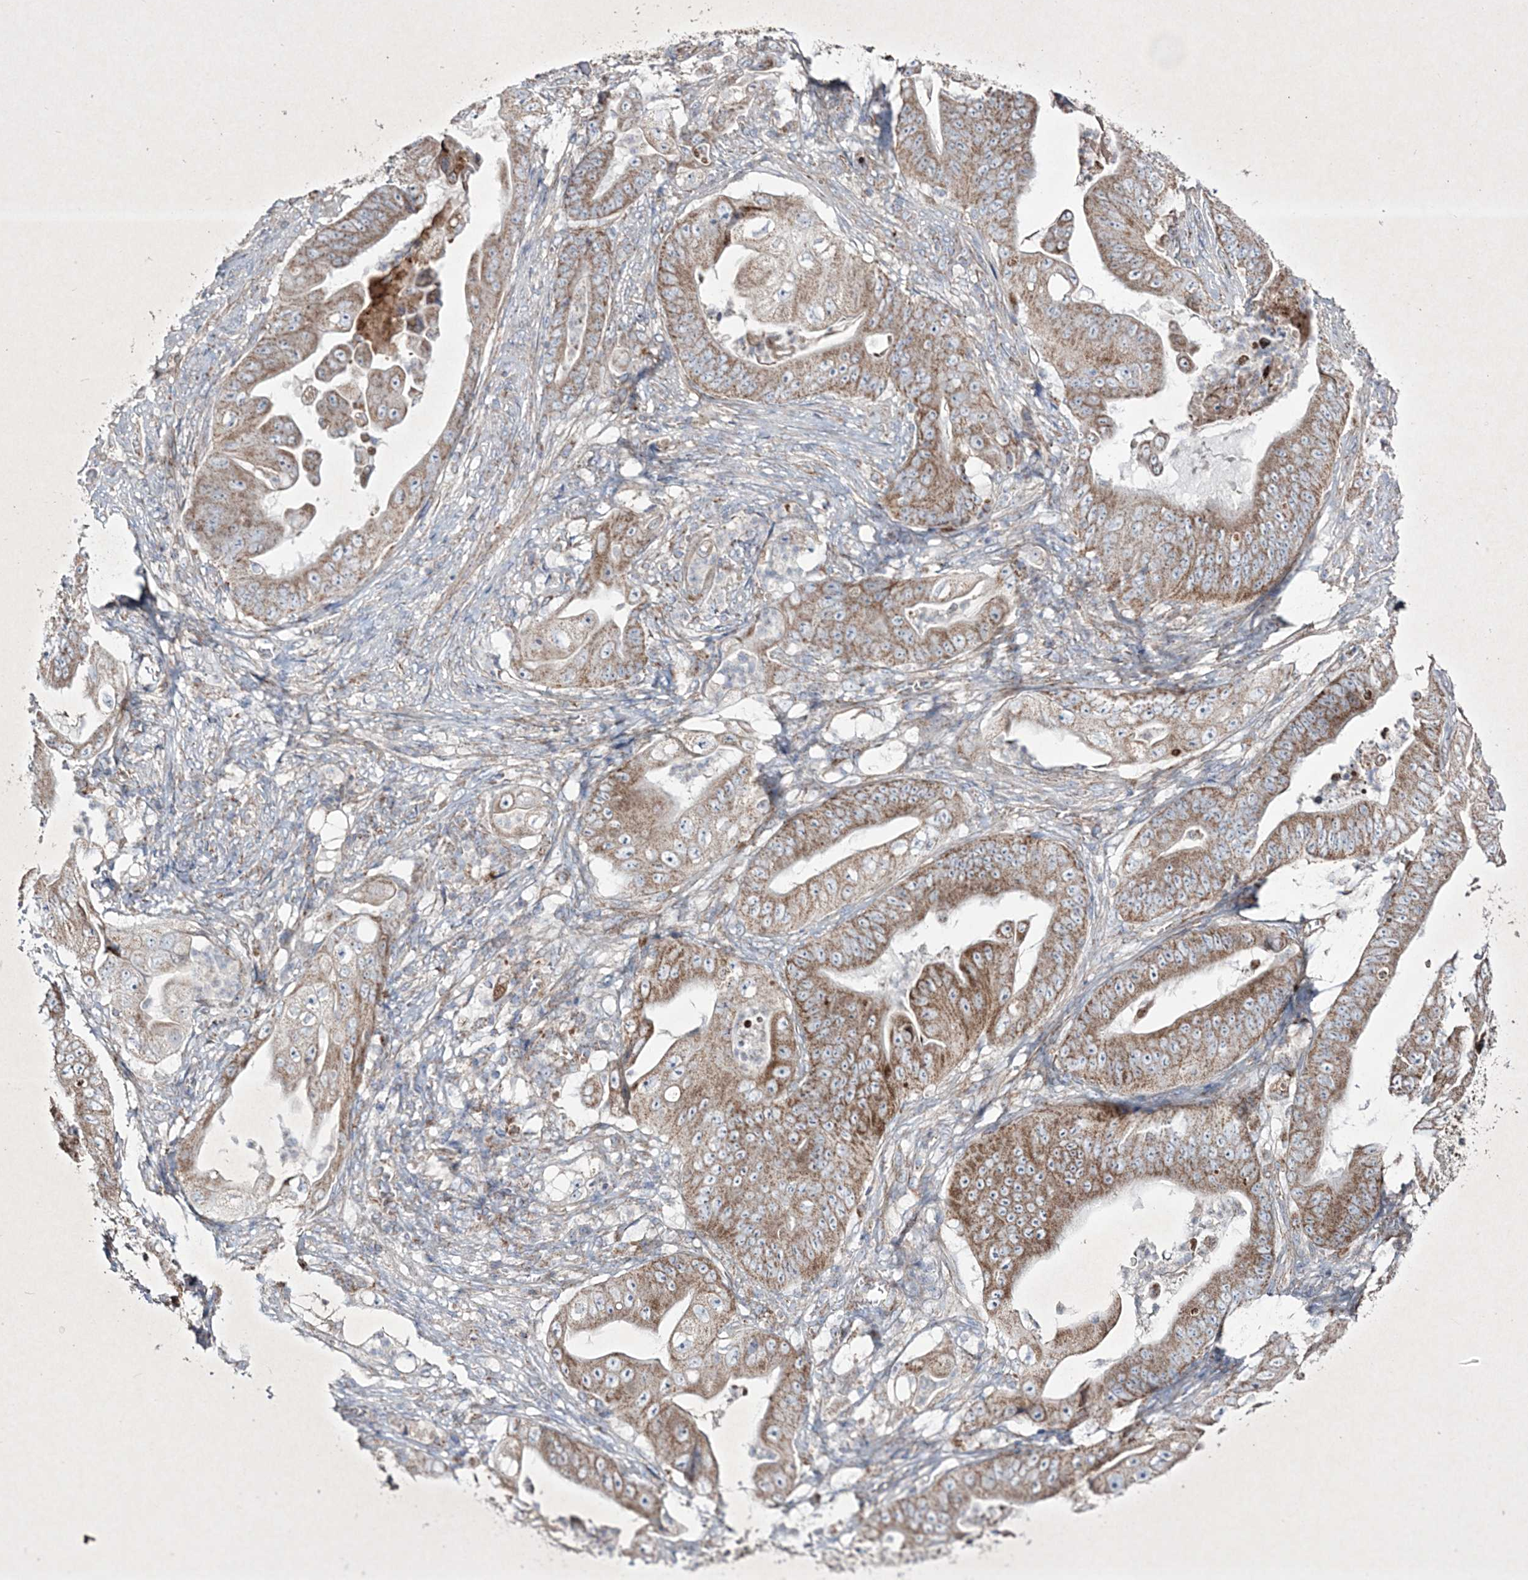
{"staining": {"intensity": "moderate", "quantity": ">75%", "location": "cytoplasmic/membranous"}, "tissue": "stomach cancer", "cell_type": "Tumor cells", "image_type": "cancer", "snomed": [{"axis": "morphology", "description": "Adenocarcinoma, NOS"}, {"axis": "topography", "description": "Stomach"}], "caption": "A brown stain highlights moderate cytoplasmic/membranous expression of a protein in stomach cancer (adenocarcinoma) tumor cells. Ihc stains the protein of interest in brown and the nuclei are stained blue.", "gene": "RICTOR", "patient": {"sex": "female", "age": 73}}